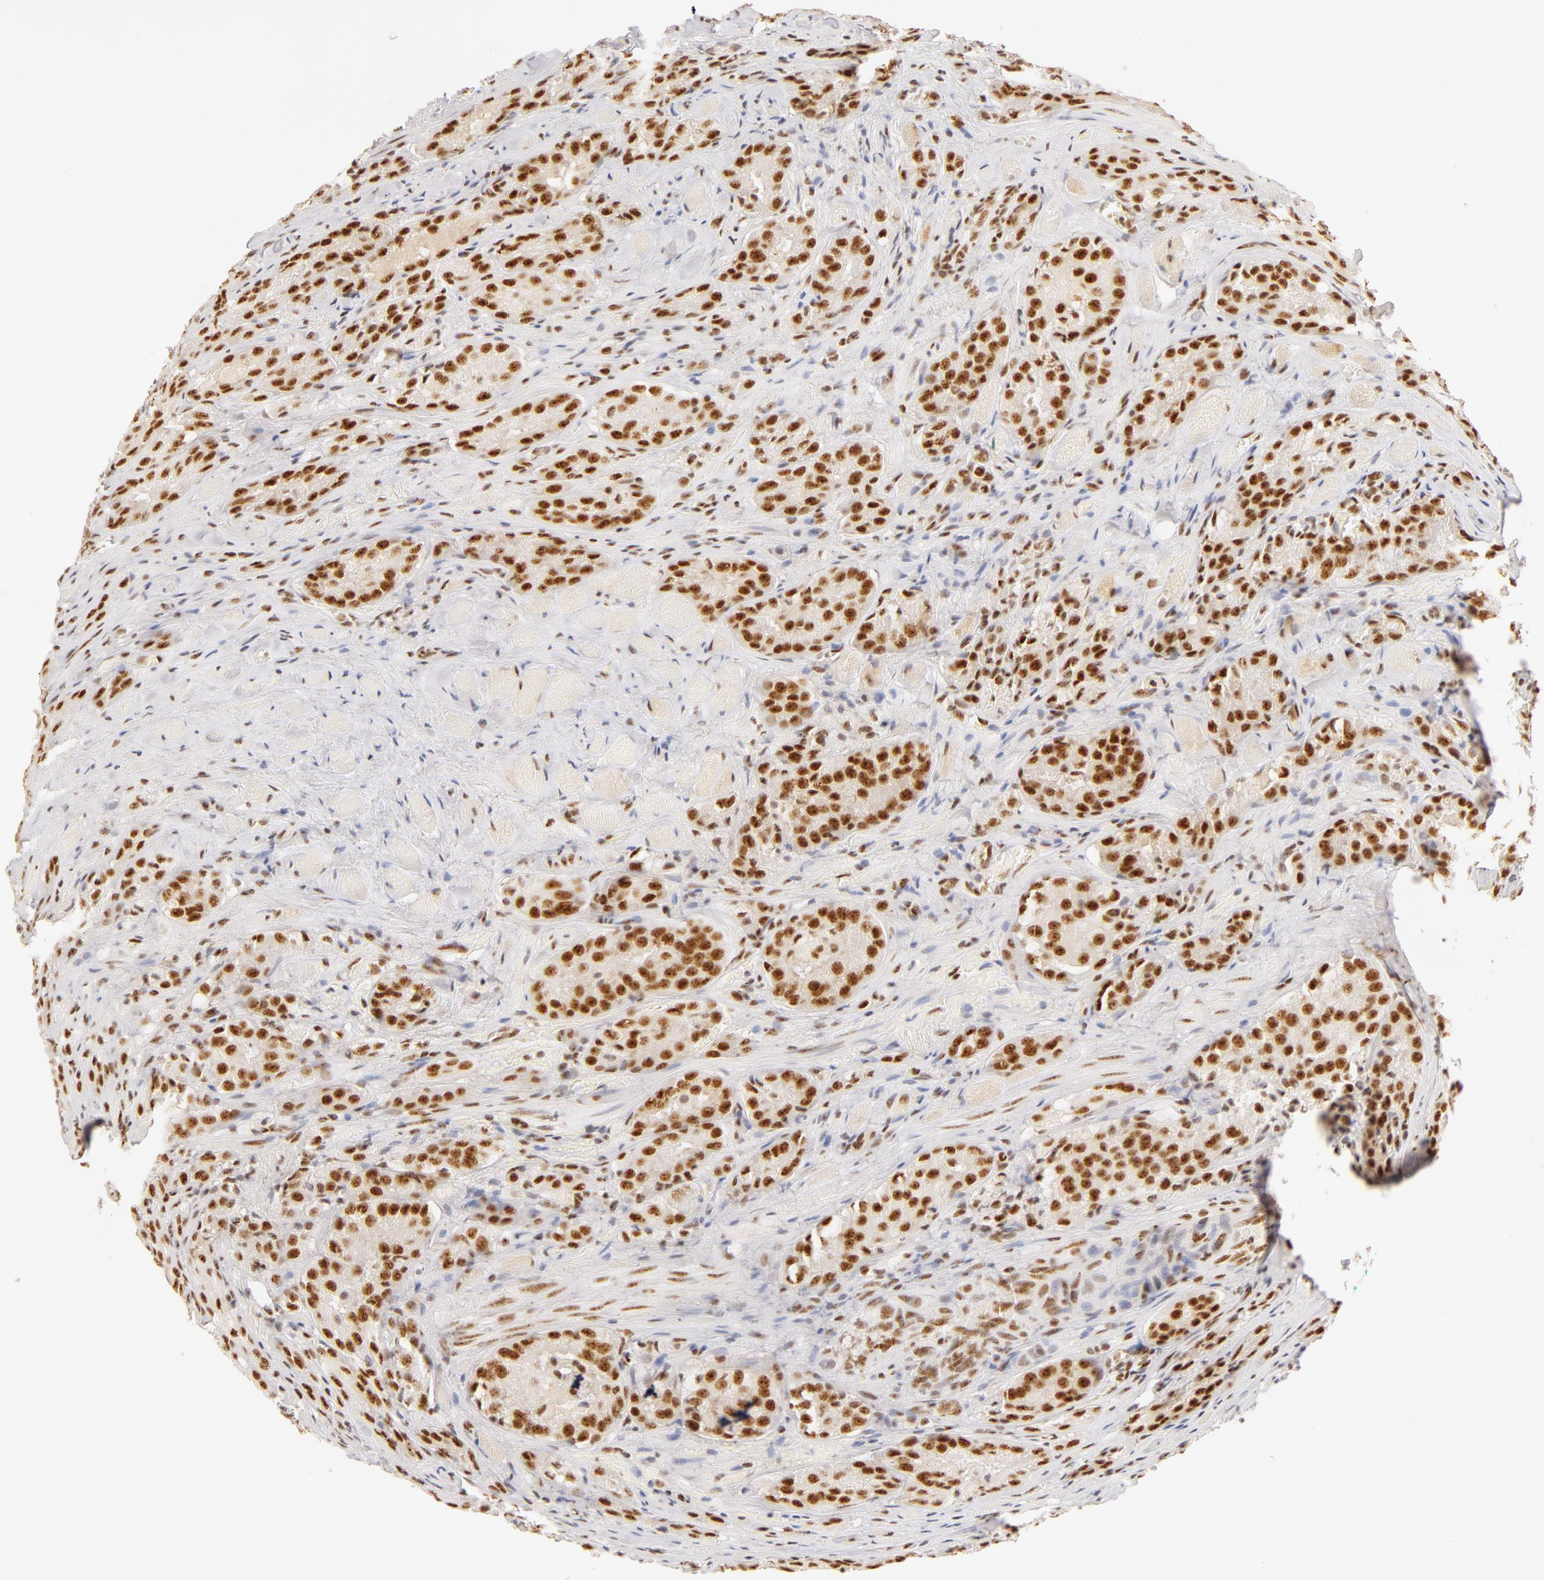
{"staining": {"intensity": "moderate", "quantity": ">75%", "location": "nuclear"}, "tissue": "prostate cancer", "cell_type": "Tumor cells", "image_type": "cancer", "snomed": [{"axis": "morphology", "description": "Adenocarcinoma, Medium grade"}, {"axis": "topography", "description": "Prostate"}], "caption": "IHC (DAB (3,3'-diaminobenzidine)) staining of medium-grade adenocarcinoma (prostate) reveals moderate nuclear protein staining in about >75% of tumor cells.", "gene": "RBM39", "patient": {"sex": "male", "age": 60}}